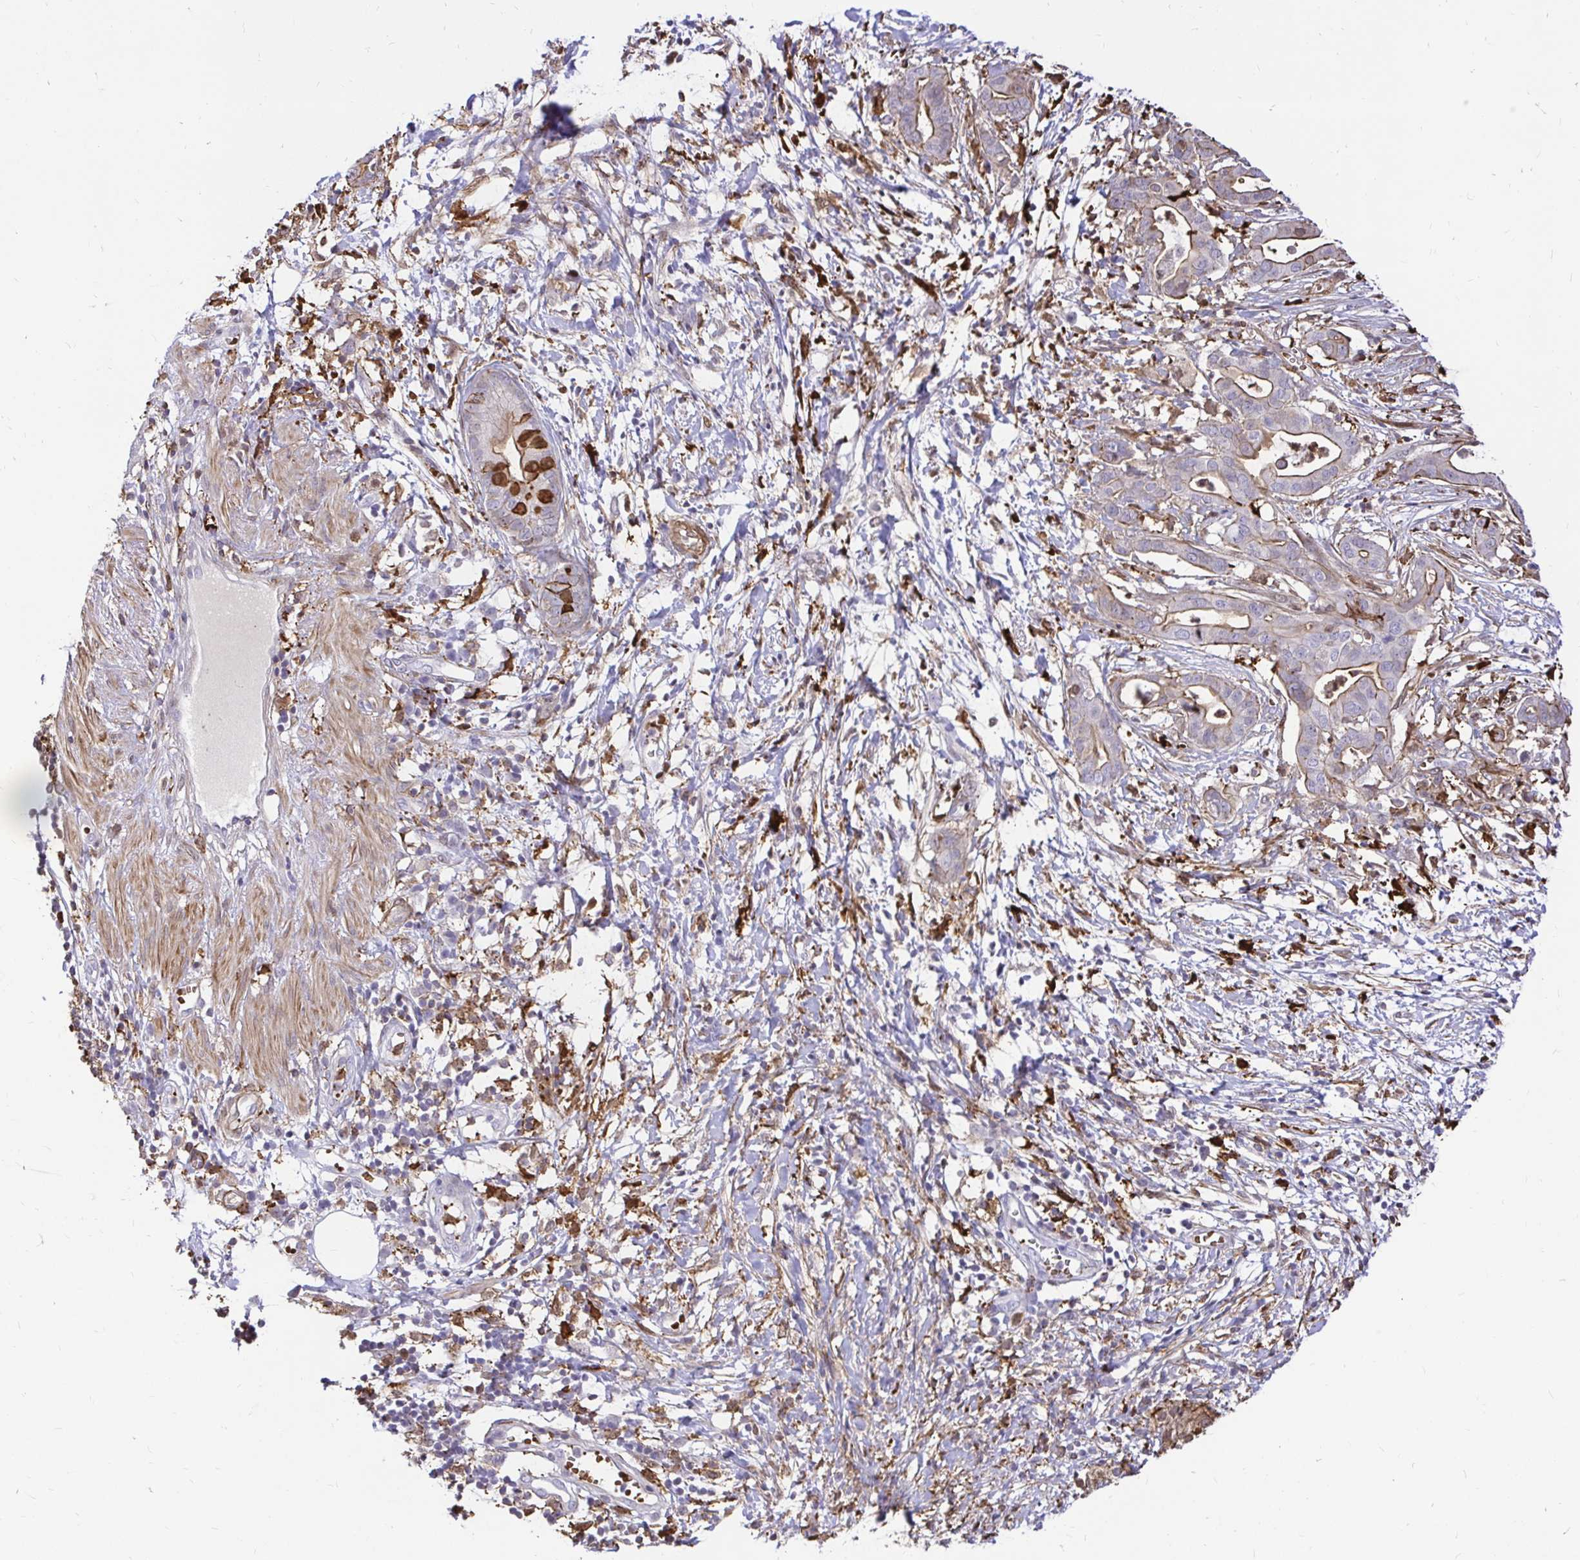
{"staining": {"intensity": "moderate", "quantity": "<25%", "location": "cytoplasmic/membranous"}, "tissue": "pancreatic cancer", "cell_type": "Tumor cells", "image_type": "cancer", "snomed": [{"axis": "morphology", "description": "Adenocarcinoma, NOS"}, {"axis": "topography", "description": "Pancreas"}], "caption": "Tumor cells demonstrate moderate cytoplasmic/membranous positivity in about <25% of cells in pancreatic cancer (adenocarcinoma).", "gene": "GSN", "patient": {"sex": "male", "age": 61}}